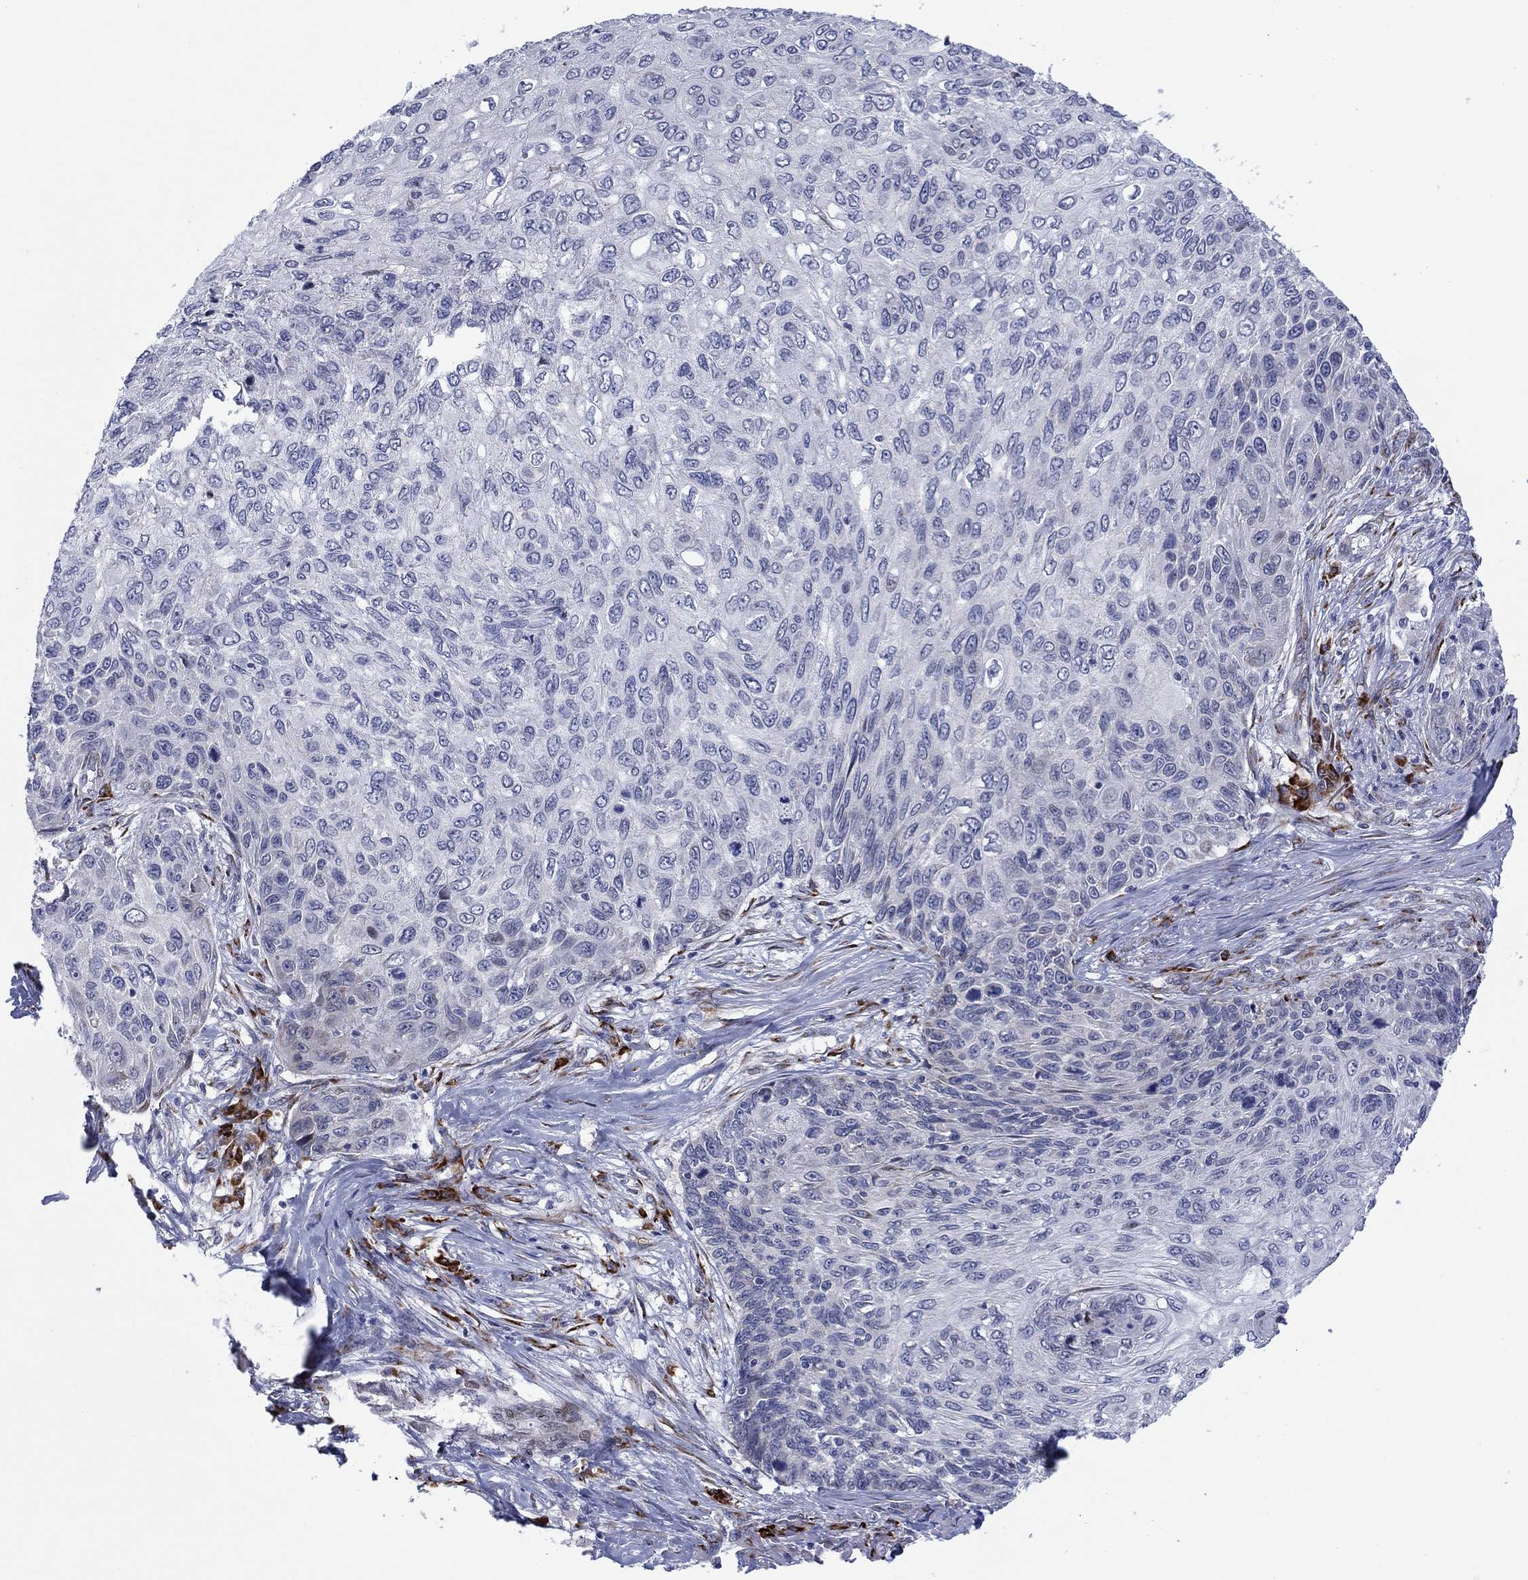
{"staining": {"intensity": "negative", "quantity": "none", "location": "none"}, "tissue": "skin cancer", "cell_type": "Tumor cells", "image_type": "cancer", "snomed": [{"axis": "morphology", "description": "Squamous cell carcinoma, NOS"}, {"axis": "topography", "description": "Skin"}], "caption": "Tumor cells show no significant protein staining in squamous cell carcinoma (skin). Brightfield microscopy of IHC stained with DAB (brown) and hematoxylin (blue), captured at high magnification.", "gene": "TTC21B", "patient": {"sex": "male", "age": 92}}